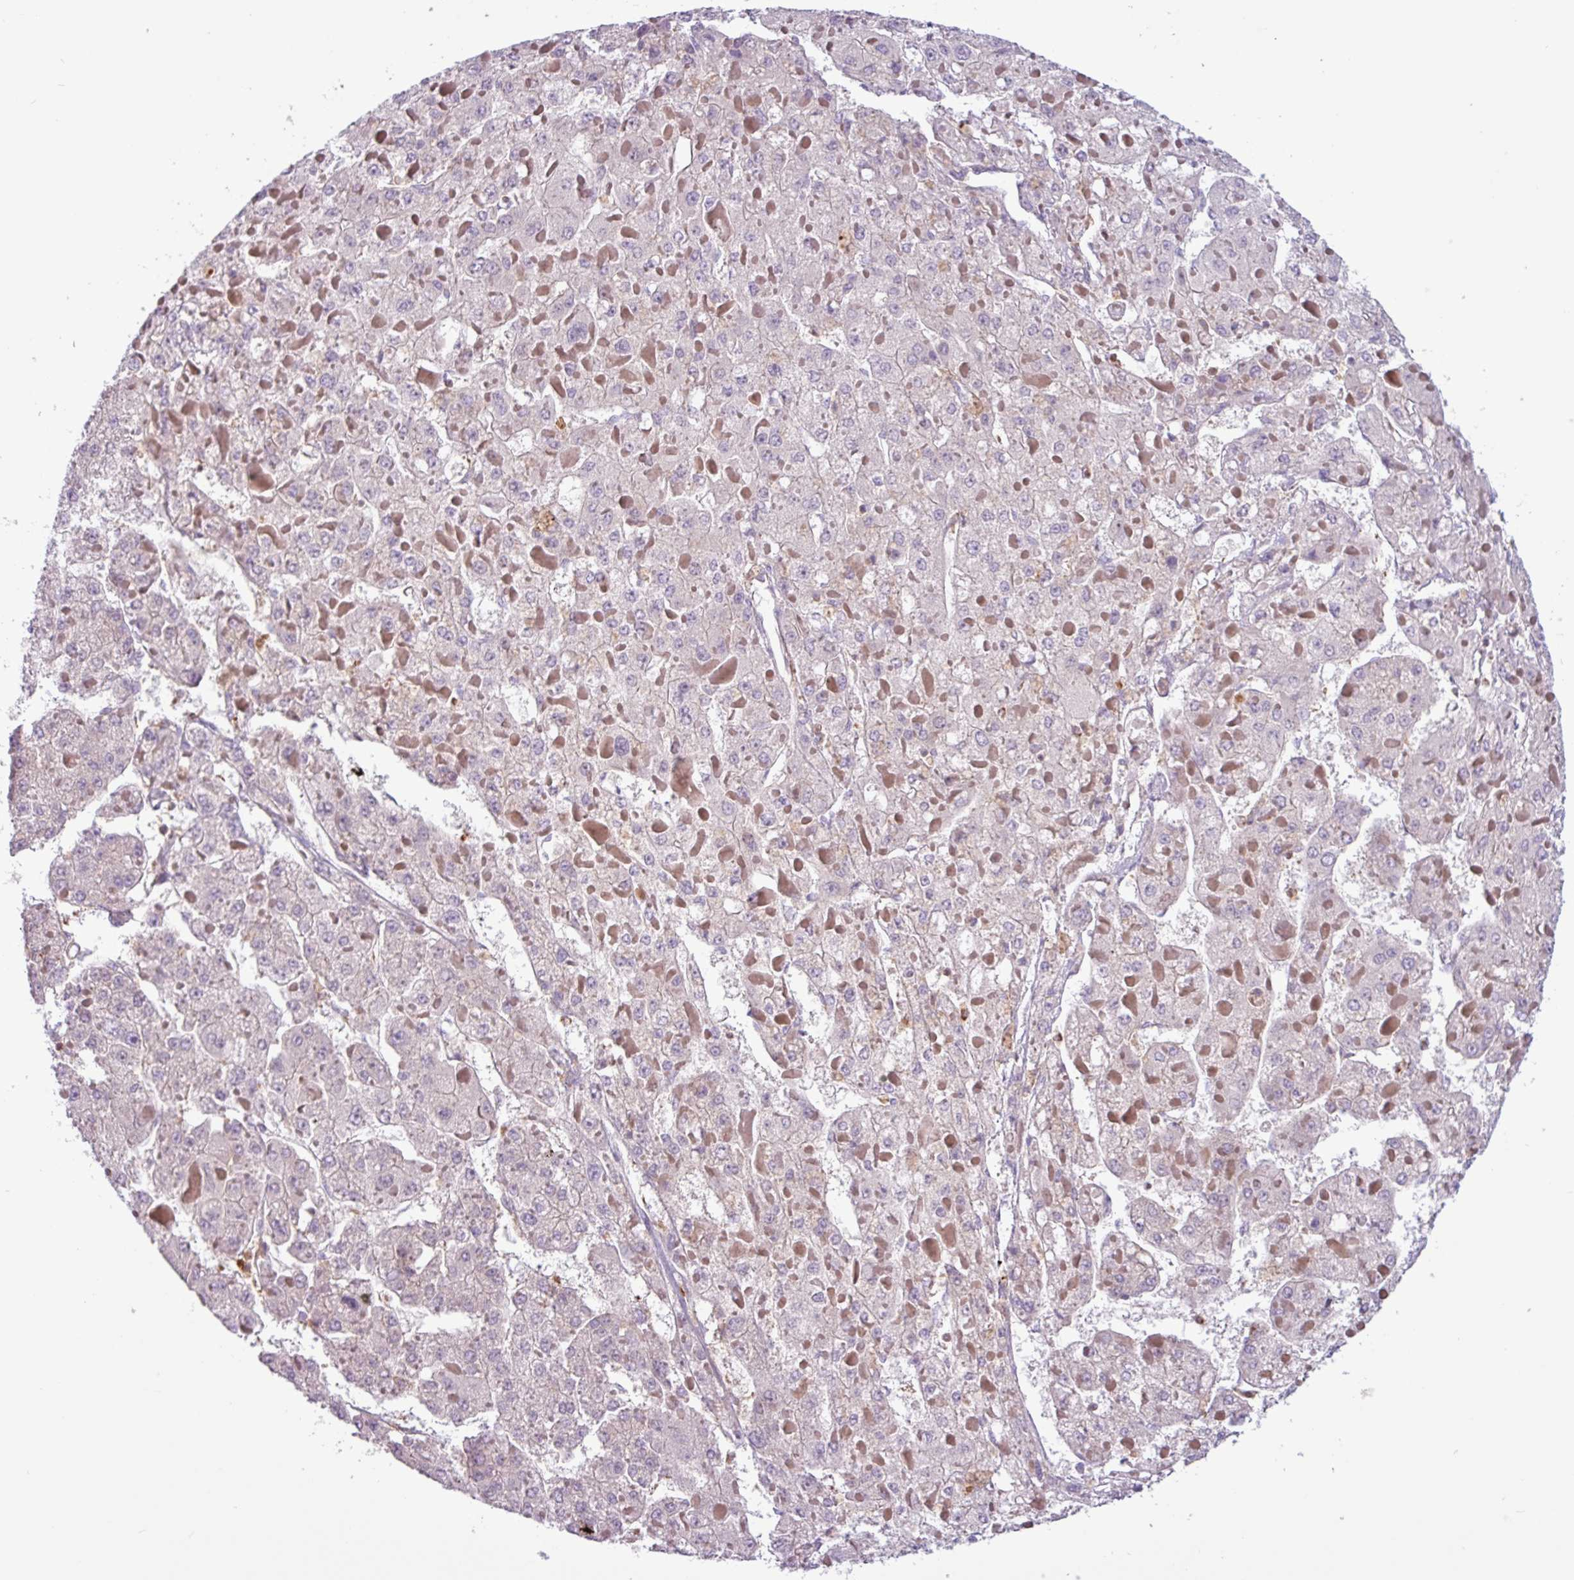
{"staining": {"intensity": "negative", "quantity": "none", "location": "none"}, "tissue": "liver cancer", "cell_type": "Tumor cells", "image_type": "cancer", "snomed": [{"axis": "morphology", "description": "Carcinoma, Hepatocellular, NOS"}, {"axis": "topography", "description": "Liver"}], "caption": "Tumor cells show no significant protein expression in liver hepatocellular carcinoma.", "gene": "ACTR3", "patient": {"sex": "female", "age": 73}}